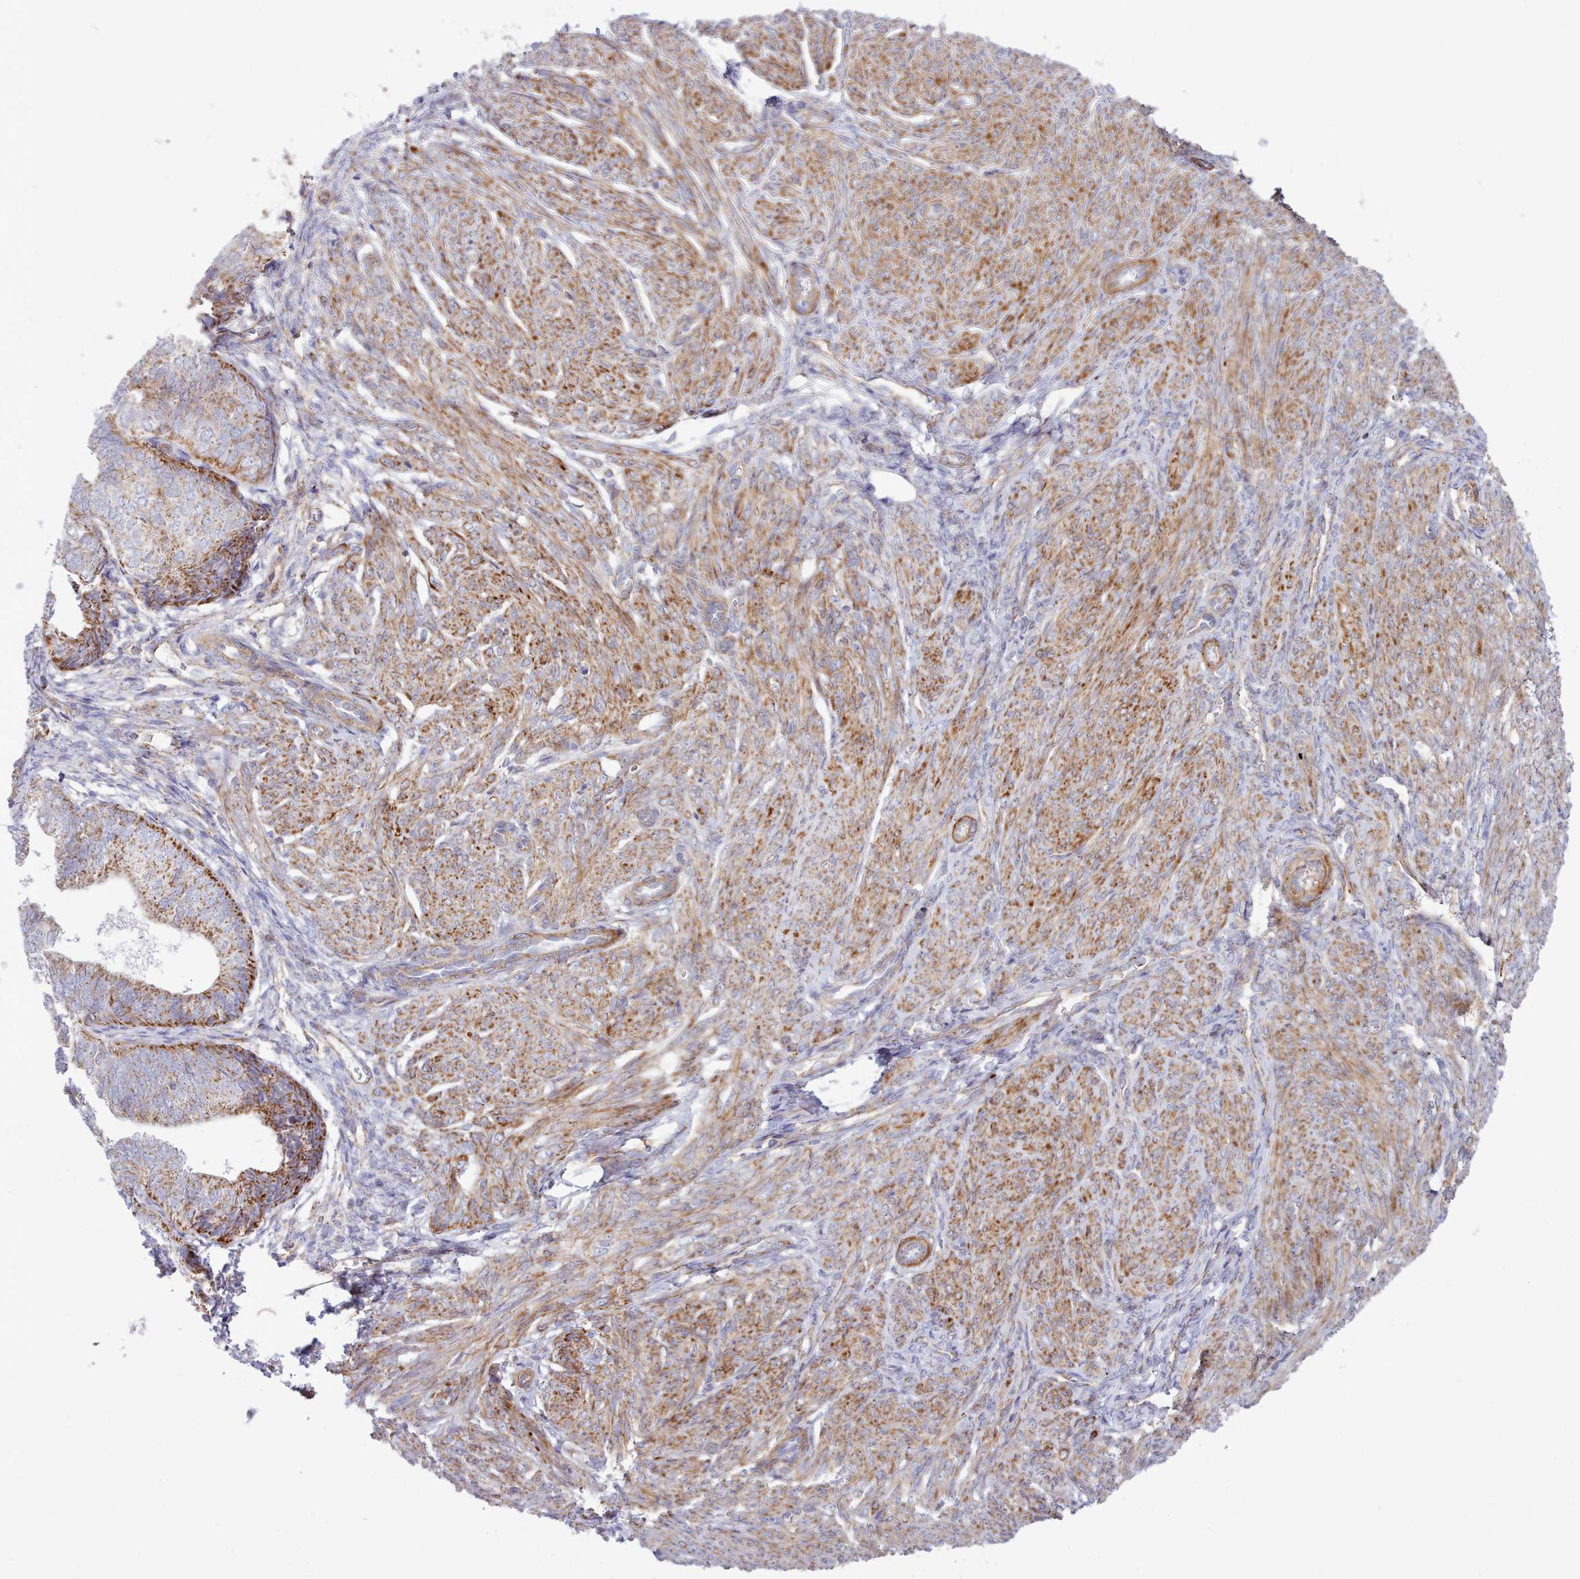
{"staining": {"intensity": "moderate", "quantity": "25%-75%", "location": "cytoplasmic/membranous"}, "tissue": "endometrial cancer", "cell_type": "Tumor cells", "image_type": "cancer", "snomed": [{"axis": "morphology", "description": "Adenocarcinoma, NOS"}, {"axis": "topography", "description": "Endometrium"}], "caption": "Tumor cells show medium levels of moderate cytoplasmic/membranous staining in approximately 25%-75% of cells in adenocarcinoma (endometrial).", "gene": "MRPL21", "patient": {"sex": "female", "age": 87}}